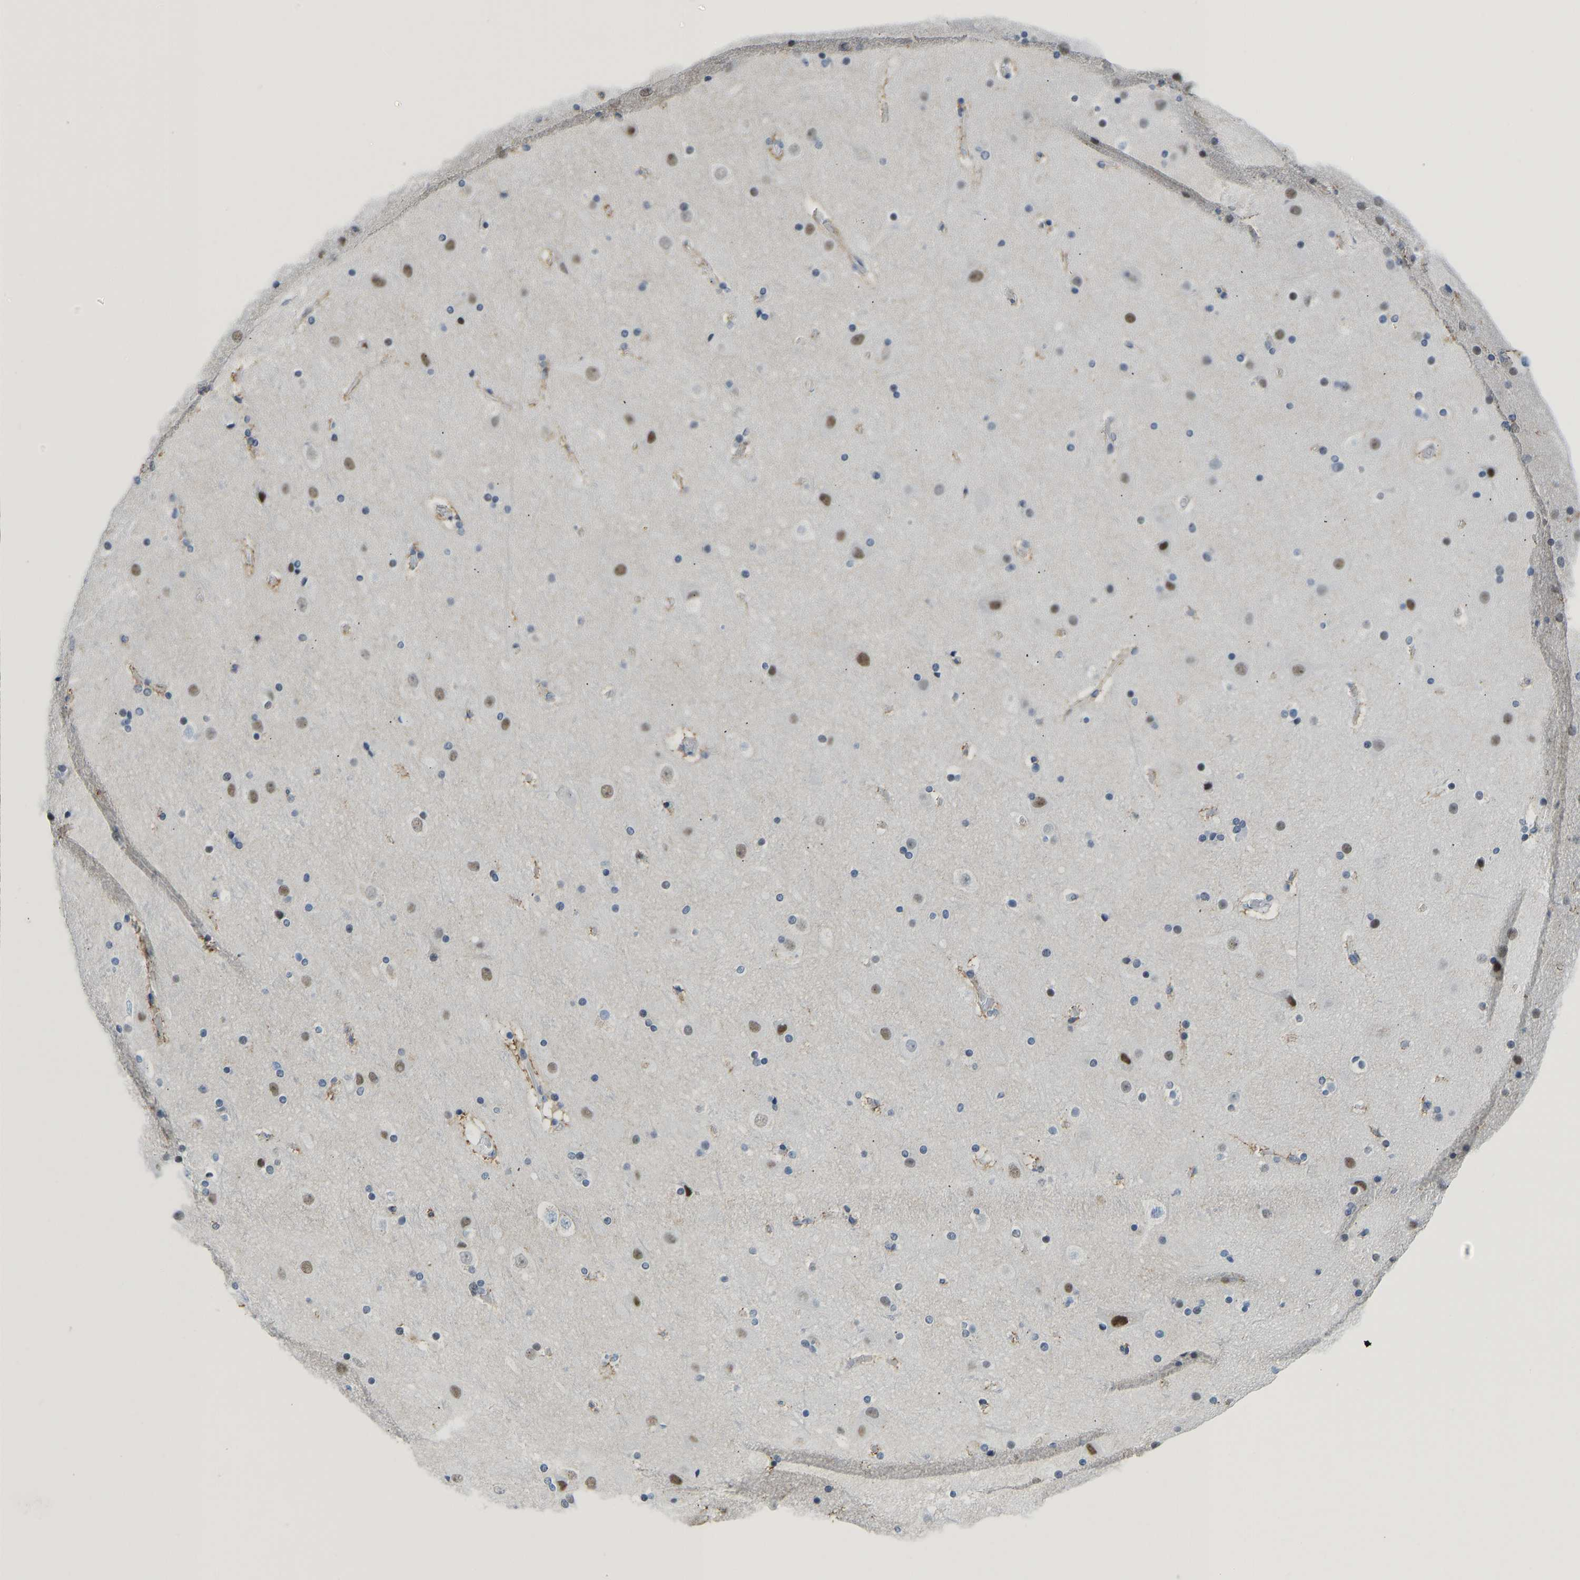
{"staining": {"intensity": "negative", "quantity": "none", "location": "none"}, "tissue": "cerebral cortex", "cell_type": "Endothelial cells", "image_type": "normal", "snomed": [{"axis": "morphology", "description": "Normal tissue, NOS"}, {"axis": "topography", "description": "Cerebral cortex"}], "caption": "This is an IHC photomicrograph of unremarkable cerebral cortex. There is no expression in endothelial cells.", "gene": "TXNDC2", "patient": {"sex": "male", "age": 57}}